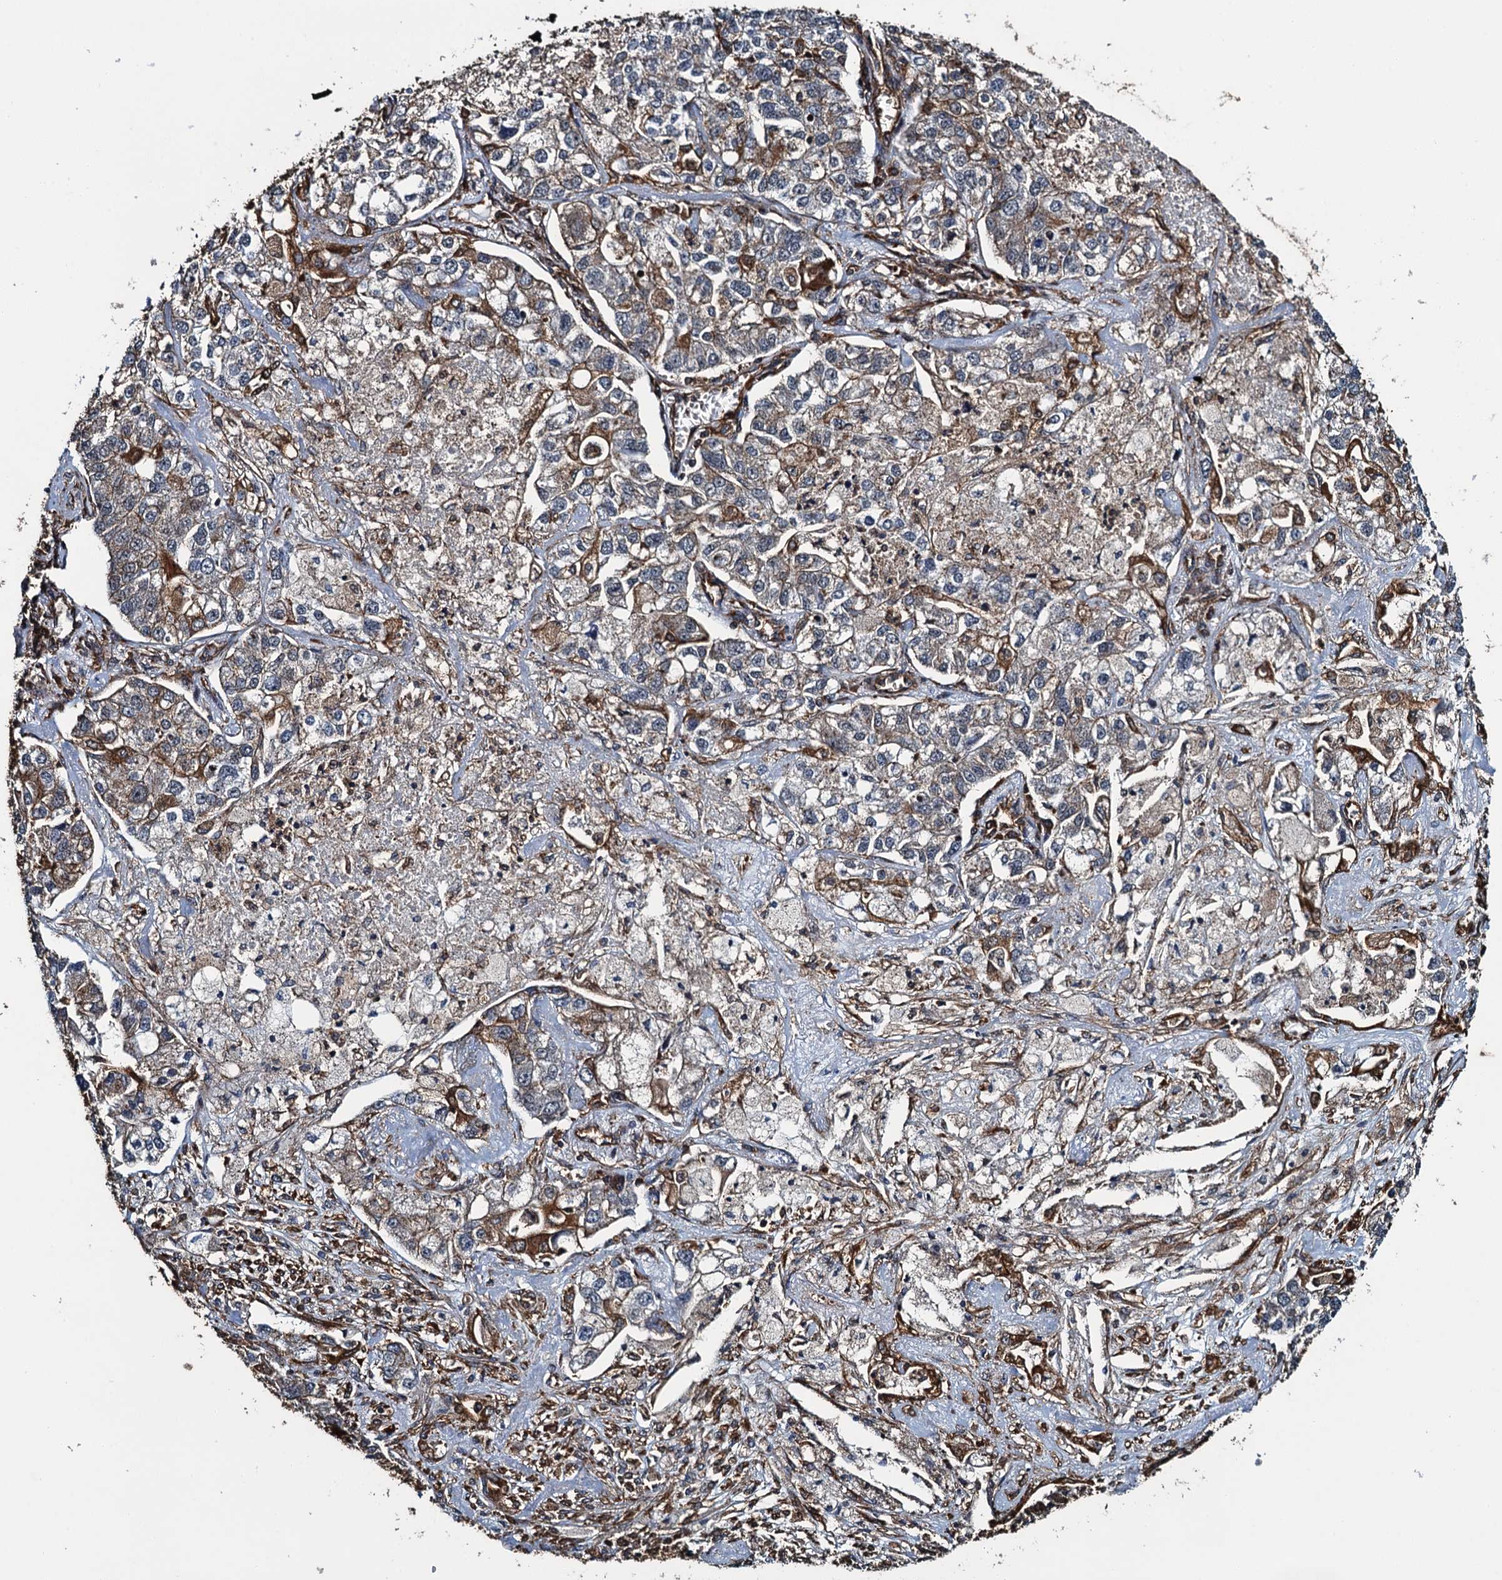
{"staining": {"intensity": "moderate", "quantity": "<25%", "location": "cytoplasmic/membranous"}, "tissue": "lung cancer", "cell_type": "Tumor cells", "image_type": "cancer", "snomed": [{"axis": "morphology", "description": "Adenocarcinoma, NOS"}, {"axis": "topography", "description": "Lung"}], "caption": "Immunohistochemistry (IHC) photomicrograph of lung cancer (adenocarcinoma) stained for a protein (brown), which demonstrates low levels of moderate cytoplasmic/membranous staining in about <25% of tumor cells.", "gene": "WHAMM", "patient": {"sex": "male", "age": 49}}